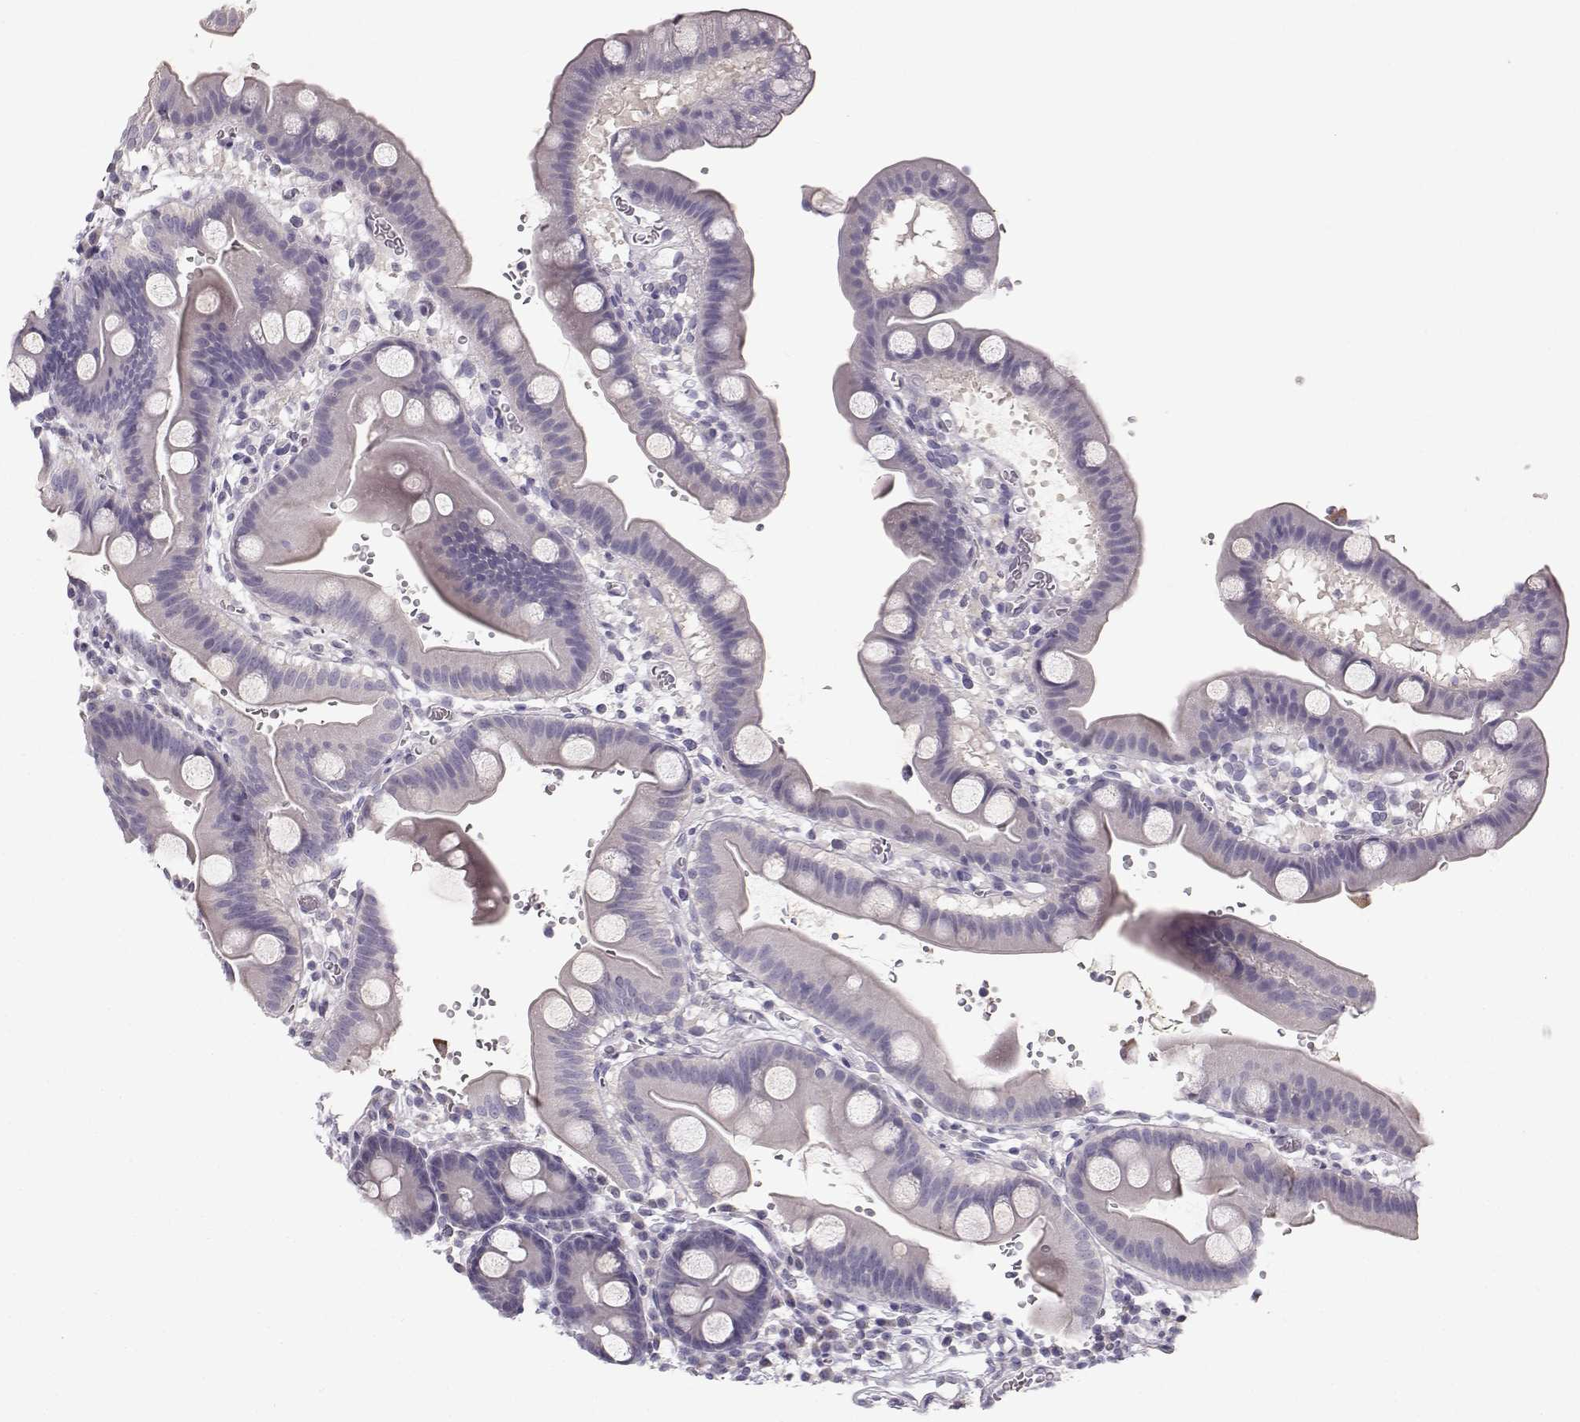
{"staining": {"intensity": "negative", "quantity": "none", "location": "none"}, "tissue": "duodenum", "cell_type": "Glandular cells", "image_type": "normal", "snomed": [{"axis": "morphology", "description": "Normal tissue, NOS"}, {"axis": "topography", "description": "Duodenum"}], "caption": "There is no significant positivity in glandular cells of duodenum.", "gene": "OIP5", "patient": {"sex": "male", "age": 59}}